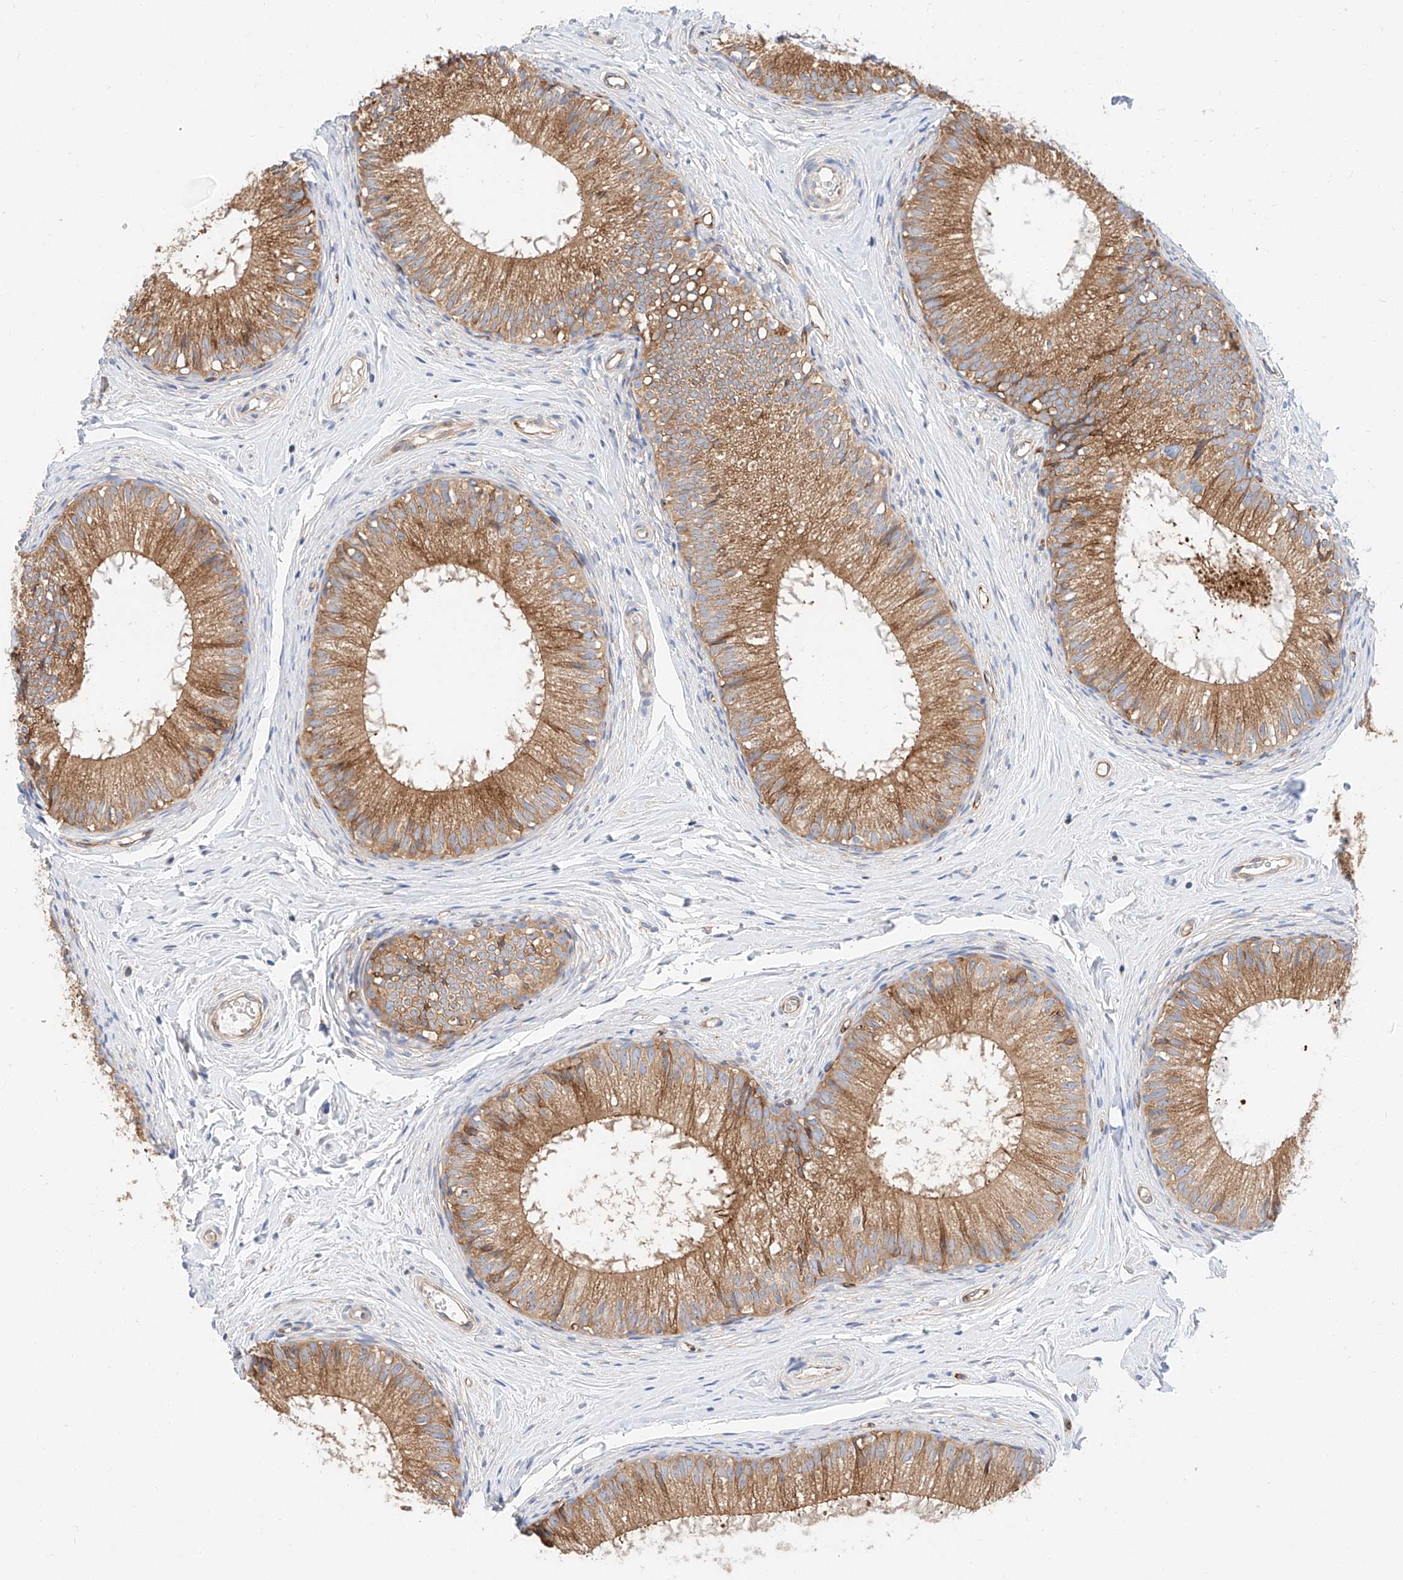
{"staining": {"intensity": "moderate", "quantity": ">75%", "location": "cytoplasmic/membranous"}, "tissue": "epididymis", "cell_type": "Glandular cells", "image_type": "normal", "snomed": [{"axis": "morphology", "description": "Normal tissue, NOS"}, {"axis": "topography", "description": "Epididymis"}], "caption": "A brown stain highlights moderate cytoplasmic/membranous expression of a protein in glandular cells of unremarkable human epididymis. The staining is performed using DAB brown chromogen to label protein expression. The nuclei are counter-stained blue using hematoxylin.", "gene": "GLMN", "patient": {"sex": "male", "age": 34}}